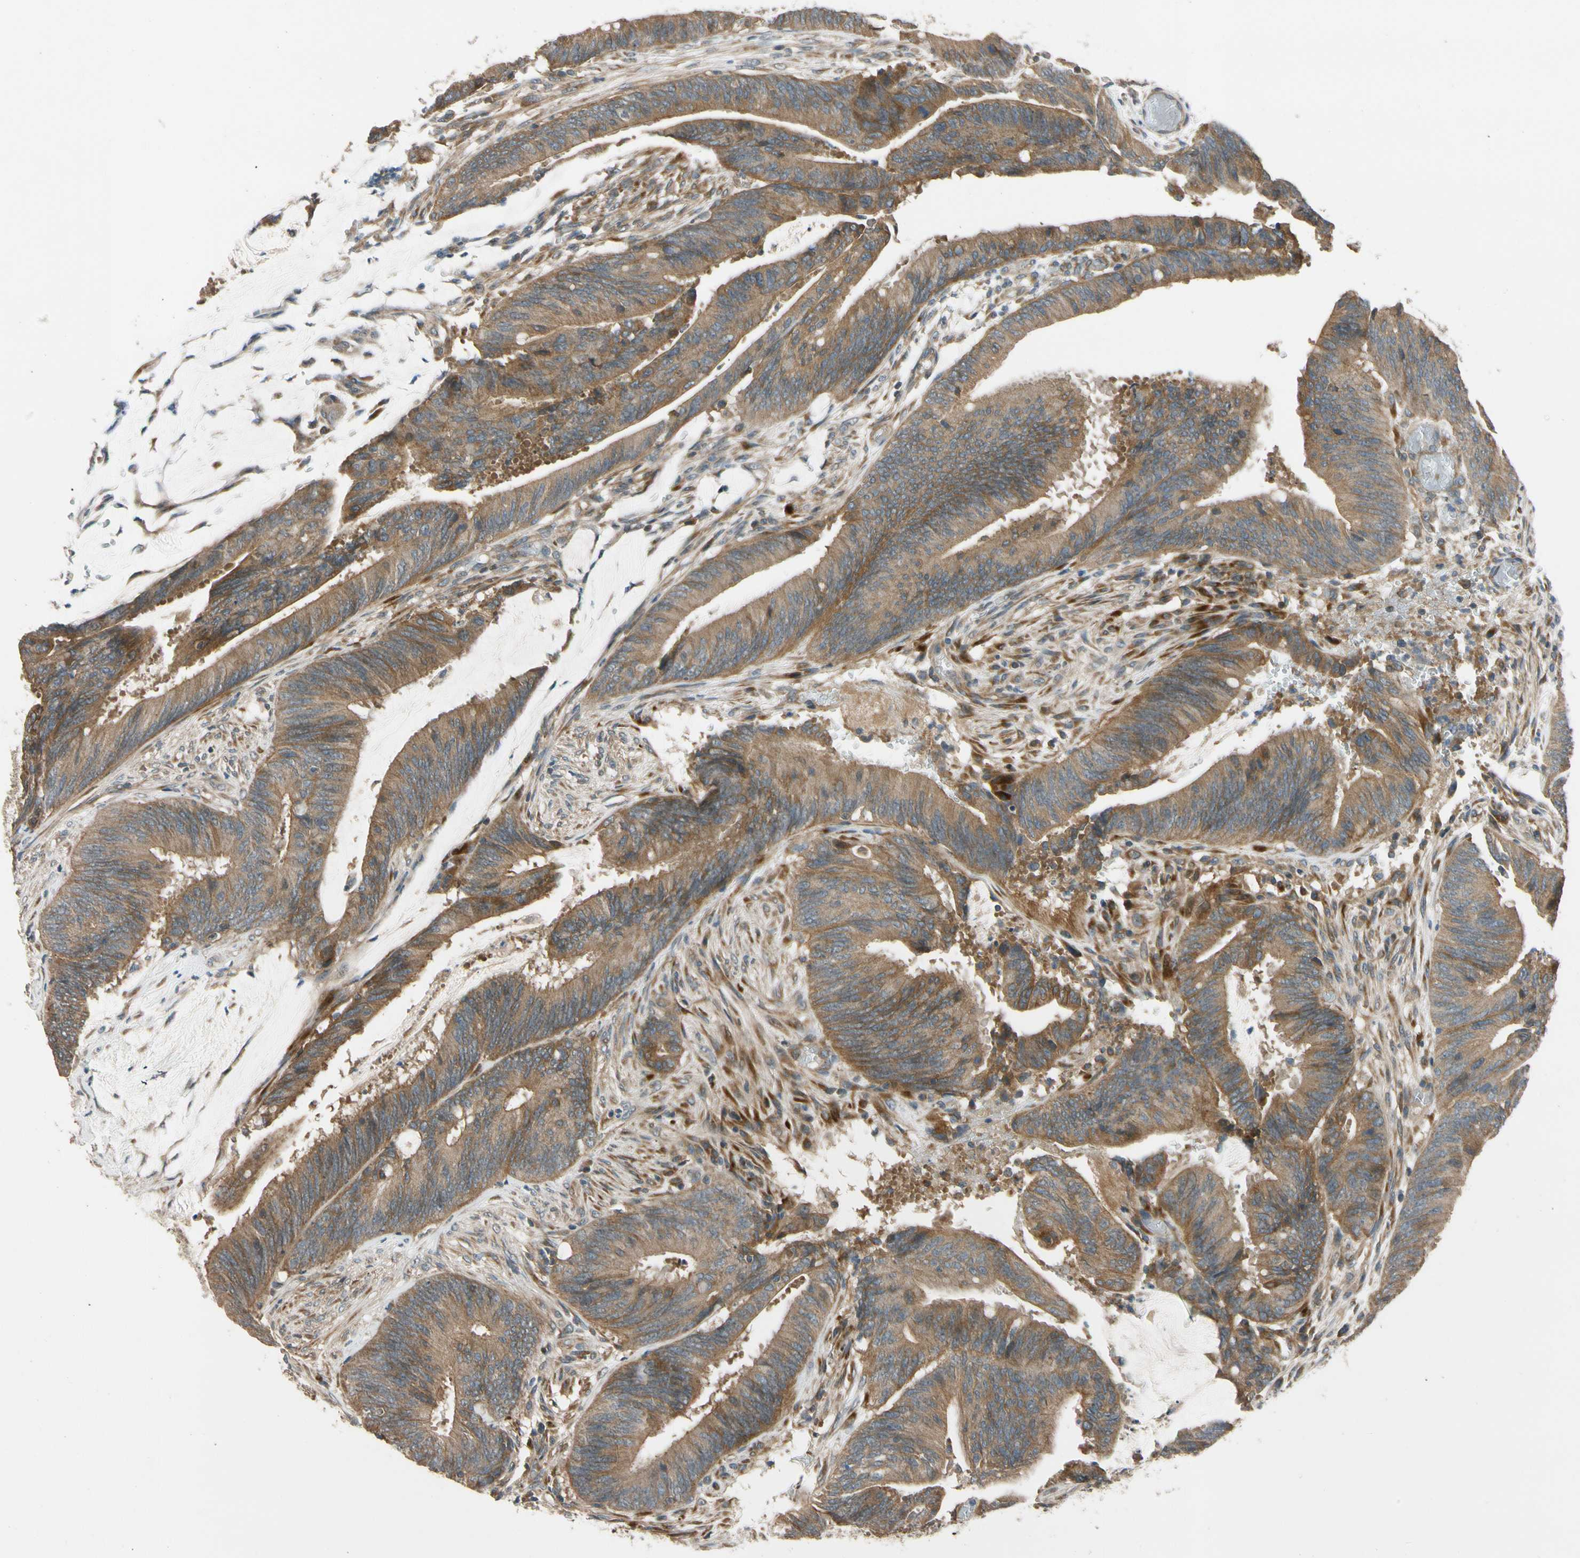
{"staining": {"intensity": "moderate", "quantity": ">75%", "location": "cytoplasmic/membranous"}, "tissue": "colorectal cancer", "cell_type": "Tumor cells", "image_type": "cancer", "snomed": [{"axis": "morphology", "description": "Adenocarcinoma, NOS"}, {"axis": "topography", "description": "Rectum"}], "caption": "The photomicrograph exhibits immunohistochemical staining of adenocarcinoma (colorectal). There is moderate cytoplasmic/membranous staining is seen in about >75% of tumor cells.", "gene": "MST1R", "patient": {"sex": "female", "age": 66}}